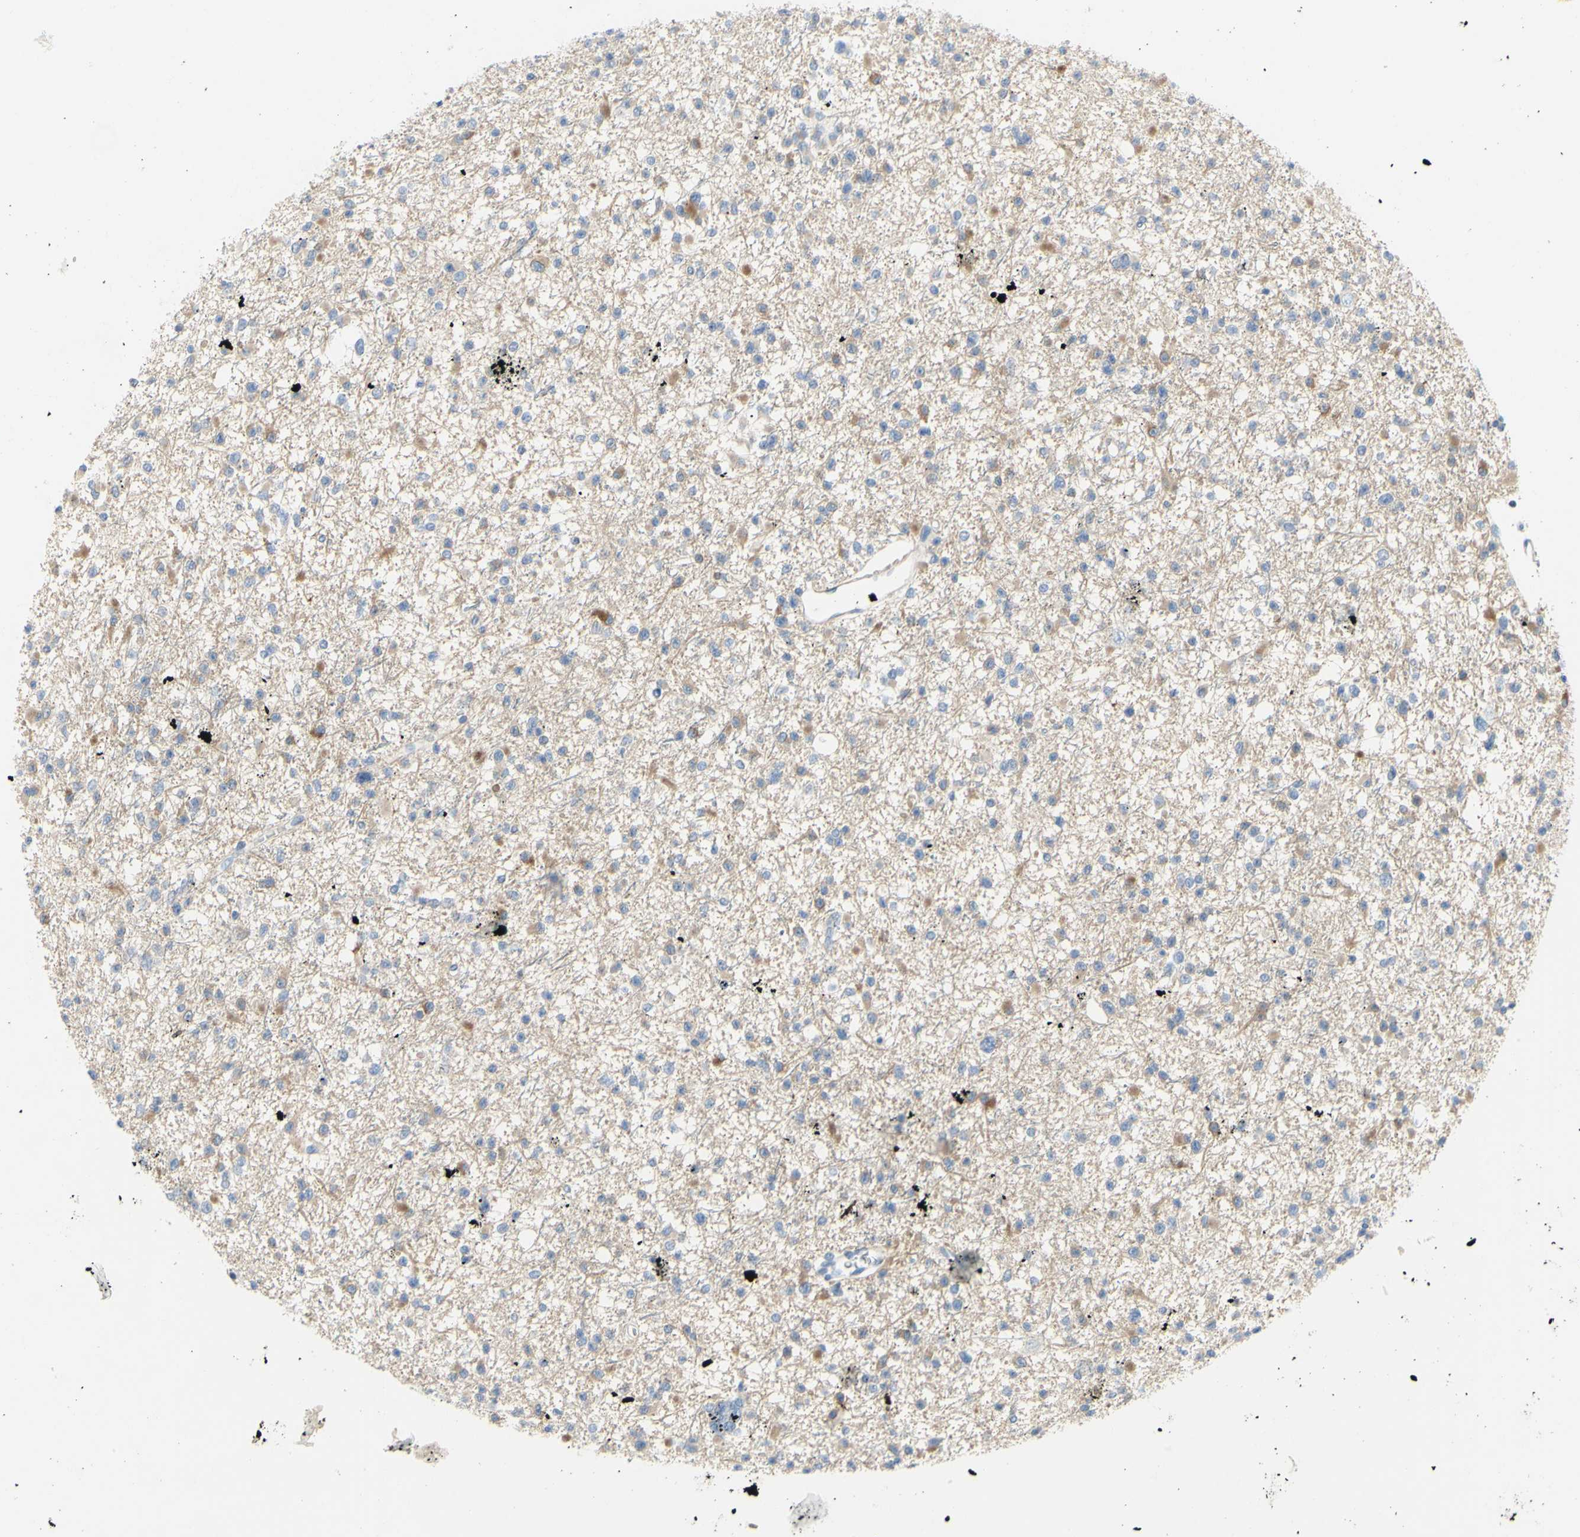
{"staining": {"intensity": "weak", "quantity": ">75%", "location": "cytoplasmic/membranous"}, "tissue": "glioma", "cell_type": "Tumor cells", "image_type": "cancer", "snomed": [{"axis": "morphology", "description": "Glioma, malignant, Low grade"}, {"axis": "topography", "description": "Brain"}], "caption": "Weak cytoplasmic/membranous positivity is seen in about >75% of tumor cells in glioma. The staining was performed using DAB (3,3'-diaminobenzidine), with brown indicating positive protein expression. Nuclei are stained blue with hematoxylin.", "gene": "MUC1", "patient": {"sex": "female", "age": 22}}